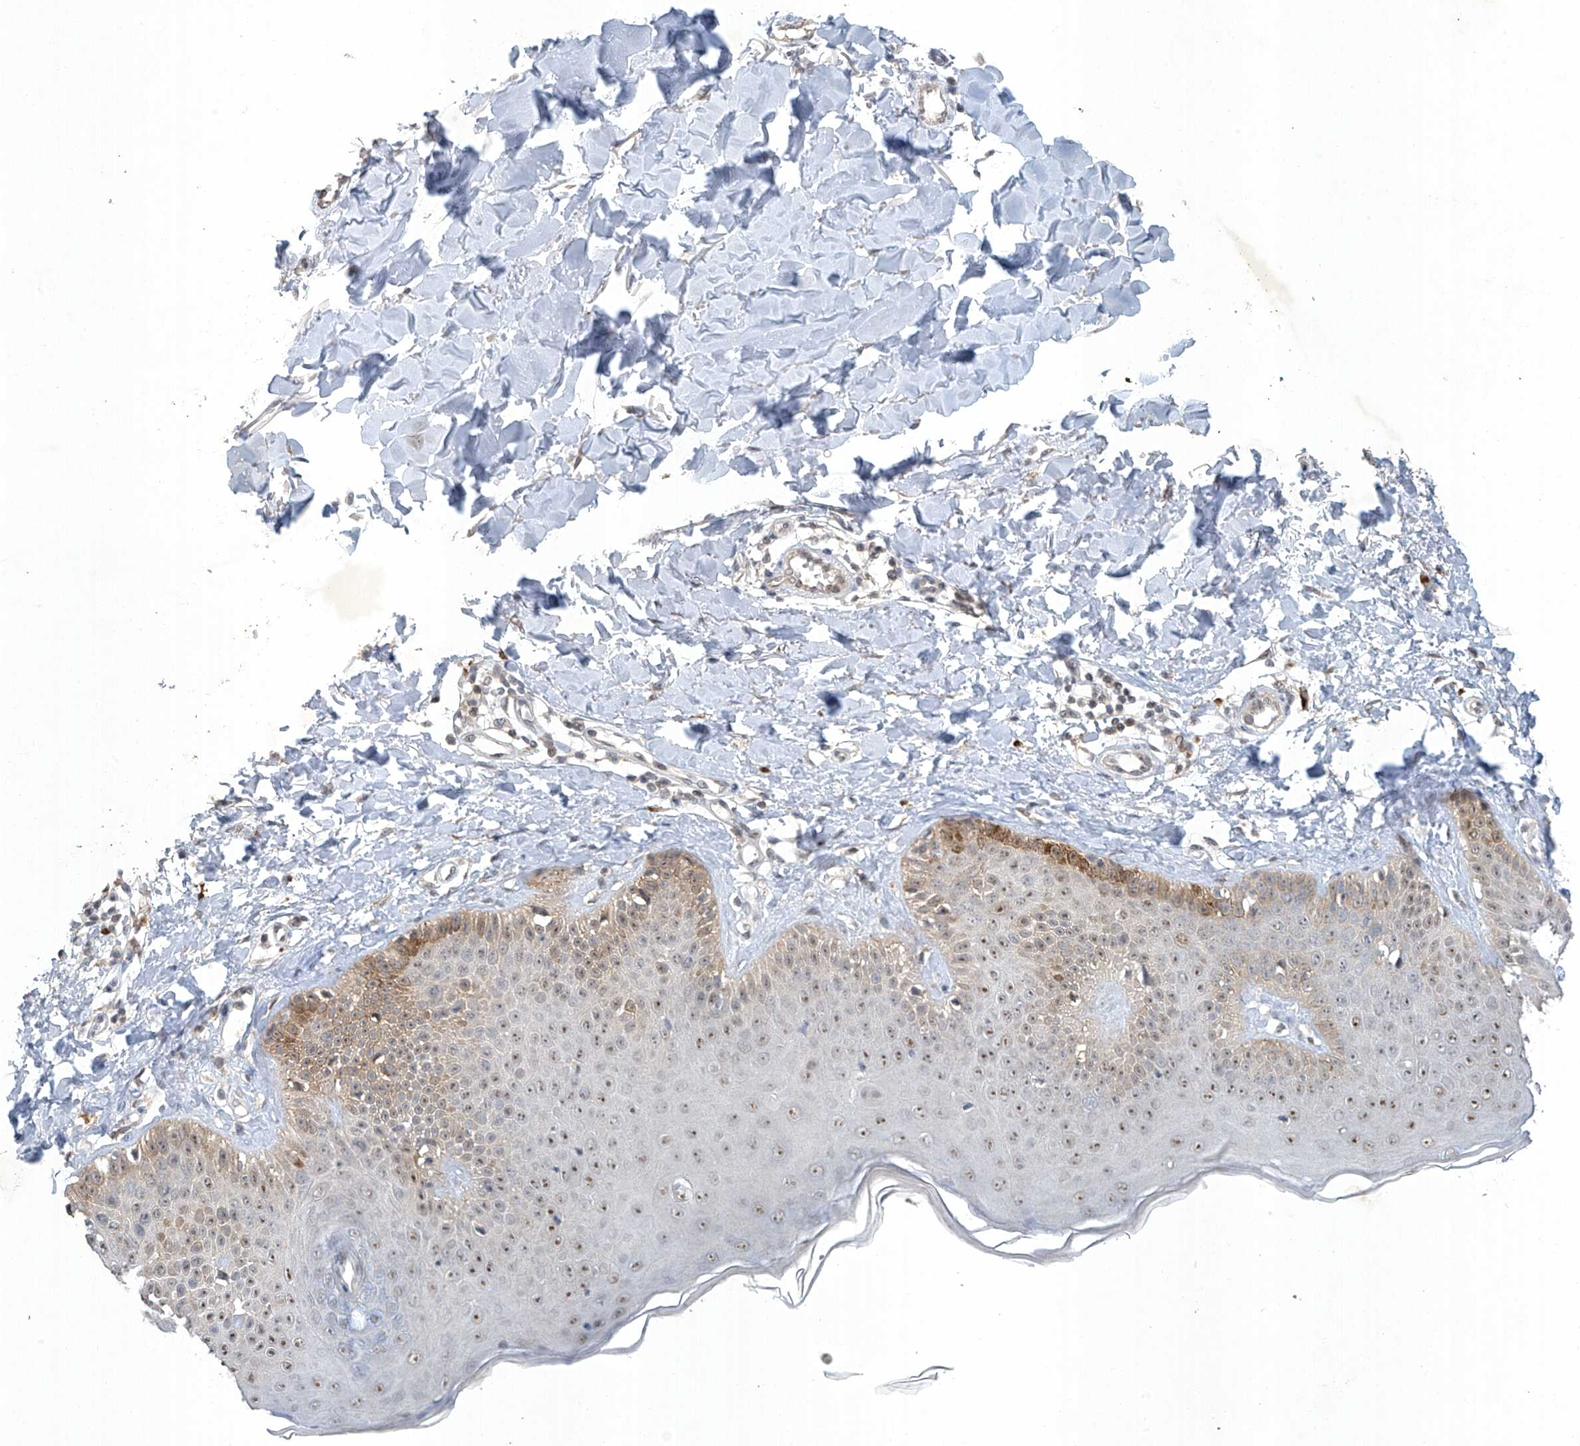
{"staining": {"intensity": "negative", "quantity": "none", "location": "none"}, "tissue": "skin", "cell_type": "Fibroblasts", "image_type": "normal", "snomed": [{"axis": "morphology", "description": "Normal tissue, NOS"}, {"axis": "topography", "description": "Skin"}], "caption": "This micrograph is of unremarkable skin stained with immunohistochemistry (IHC) to label a protein in brown with the nuclei are counter-stained blue. There is no positivity in fibroblasts. Brightfield microscopy of immunohistochemistry stained with DAB (brown) and hematoxylin (blue), captured at high magnification.", "gene": "TAF8", "patient": {"sex": "male", "age": 52}}